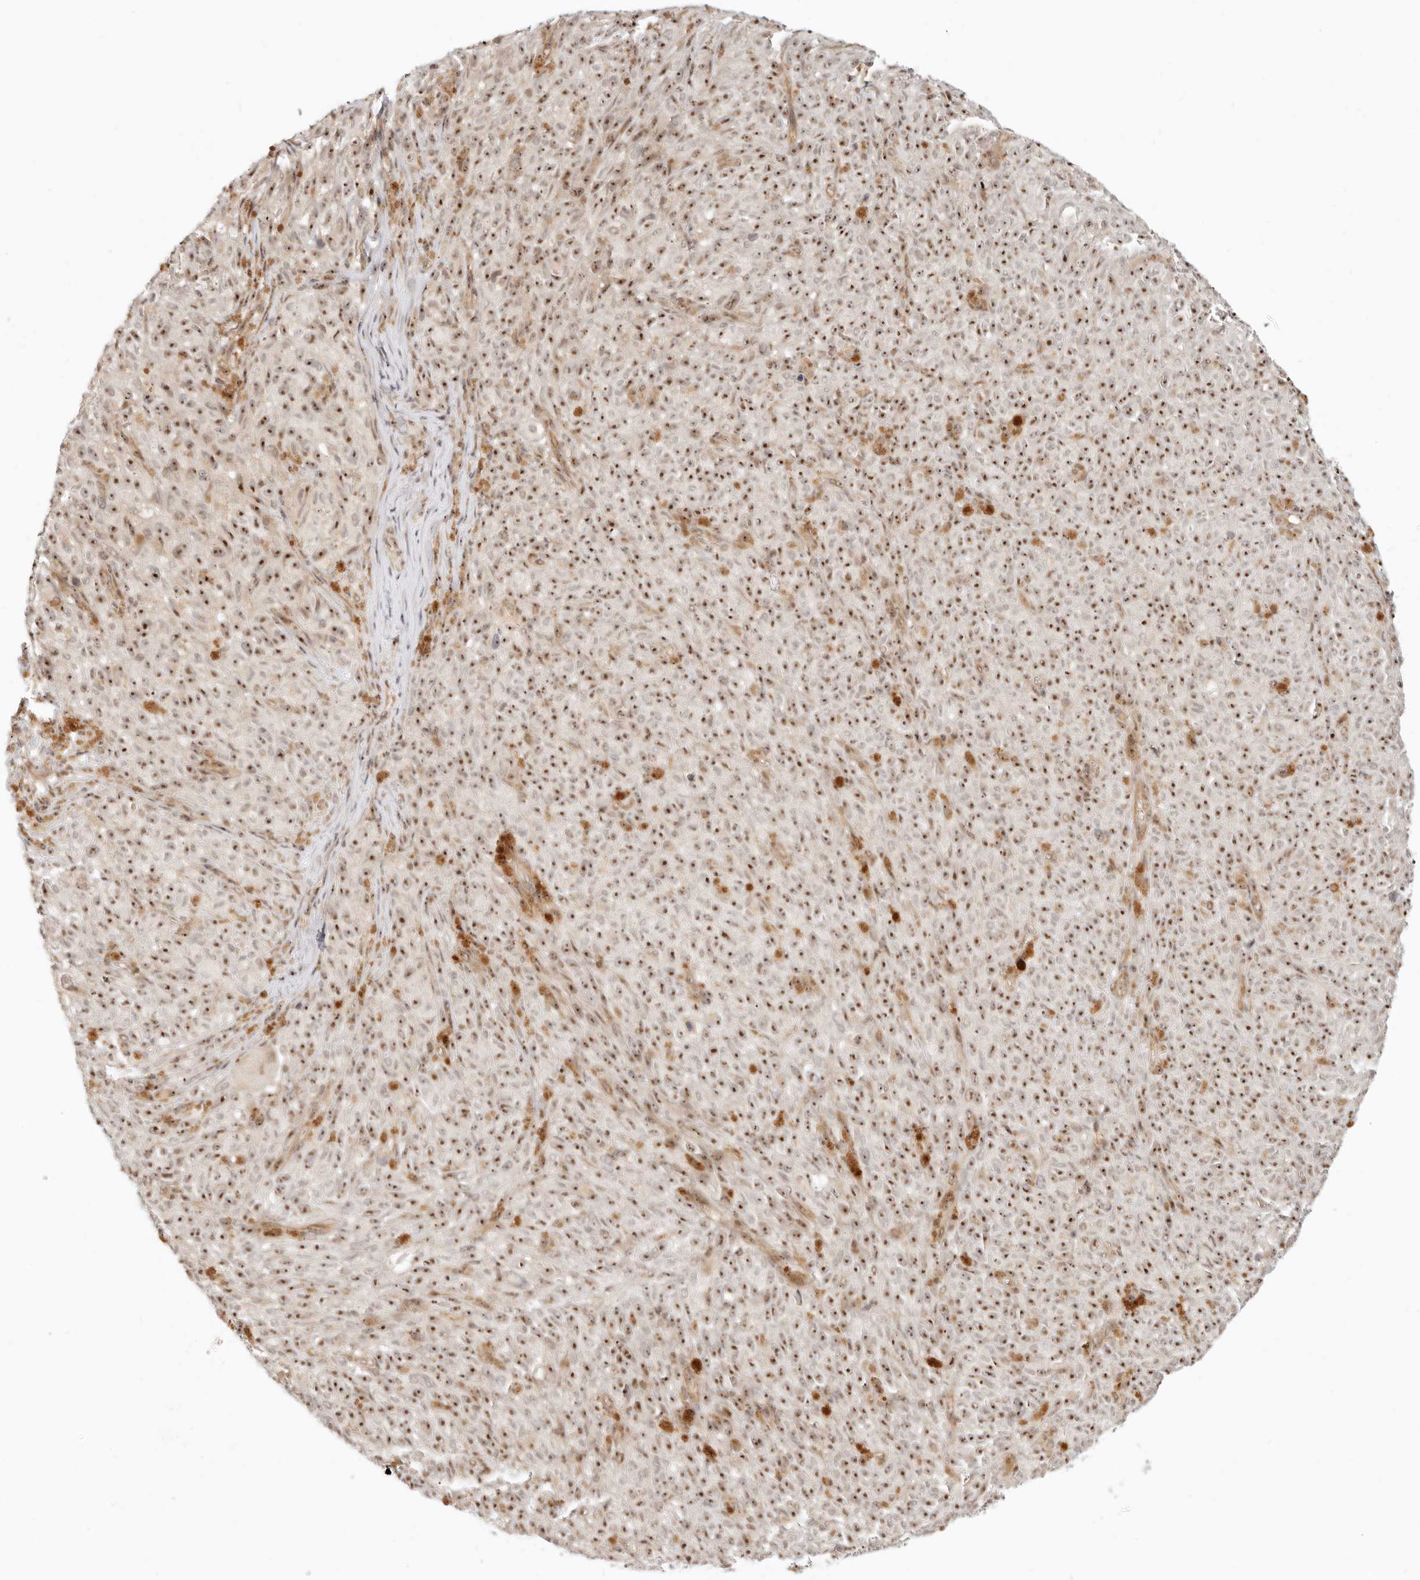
{"staining": {"intensity": "strong", "quantity": ">75%", "location": "nuclear"}, "tissue": "melanoma", "cell_type": "Tumor cells", "image_type": "cancer", "snomed": [{"axis": "morphology", "description": "Malignant melanoma, NOS"}, {"axis": "topography", "description": "Skin"}], "caption": "Immunohistochemical staining of malignant melanoma displays high levels of strong nuclear expression in approximately >75% of tumor cells.", "gene": "BAP1", "patient": {"sex": "female", "age": 82}}